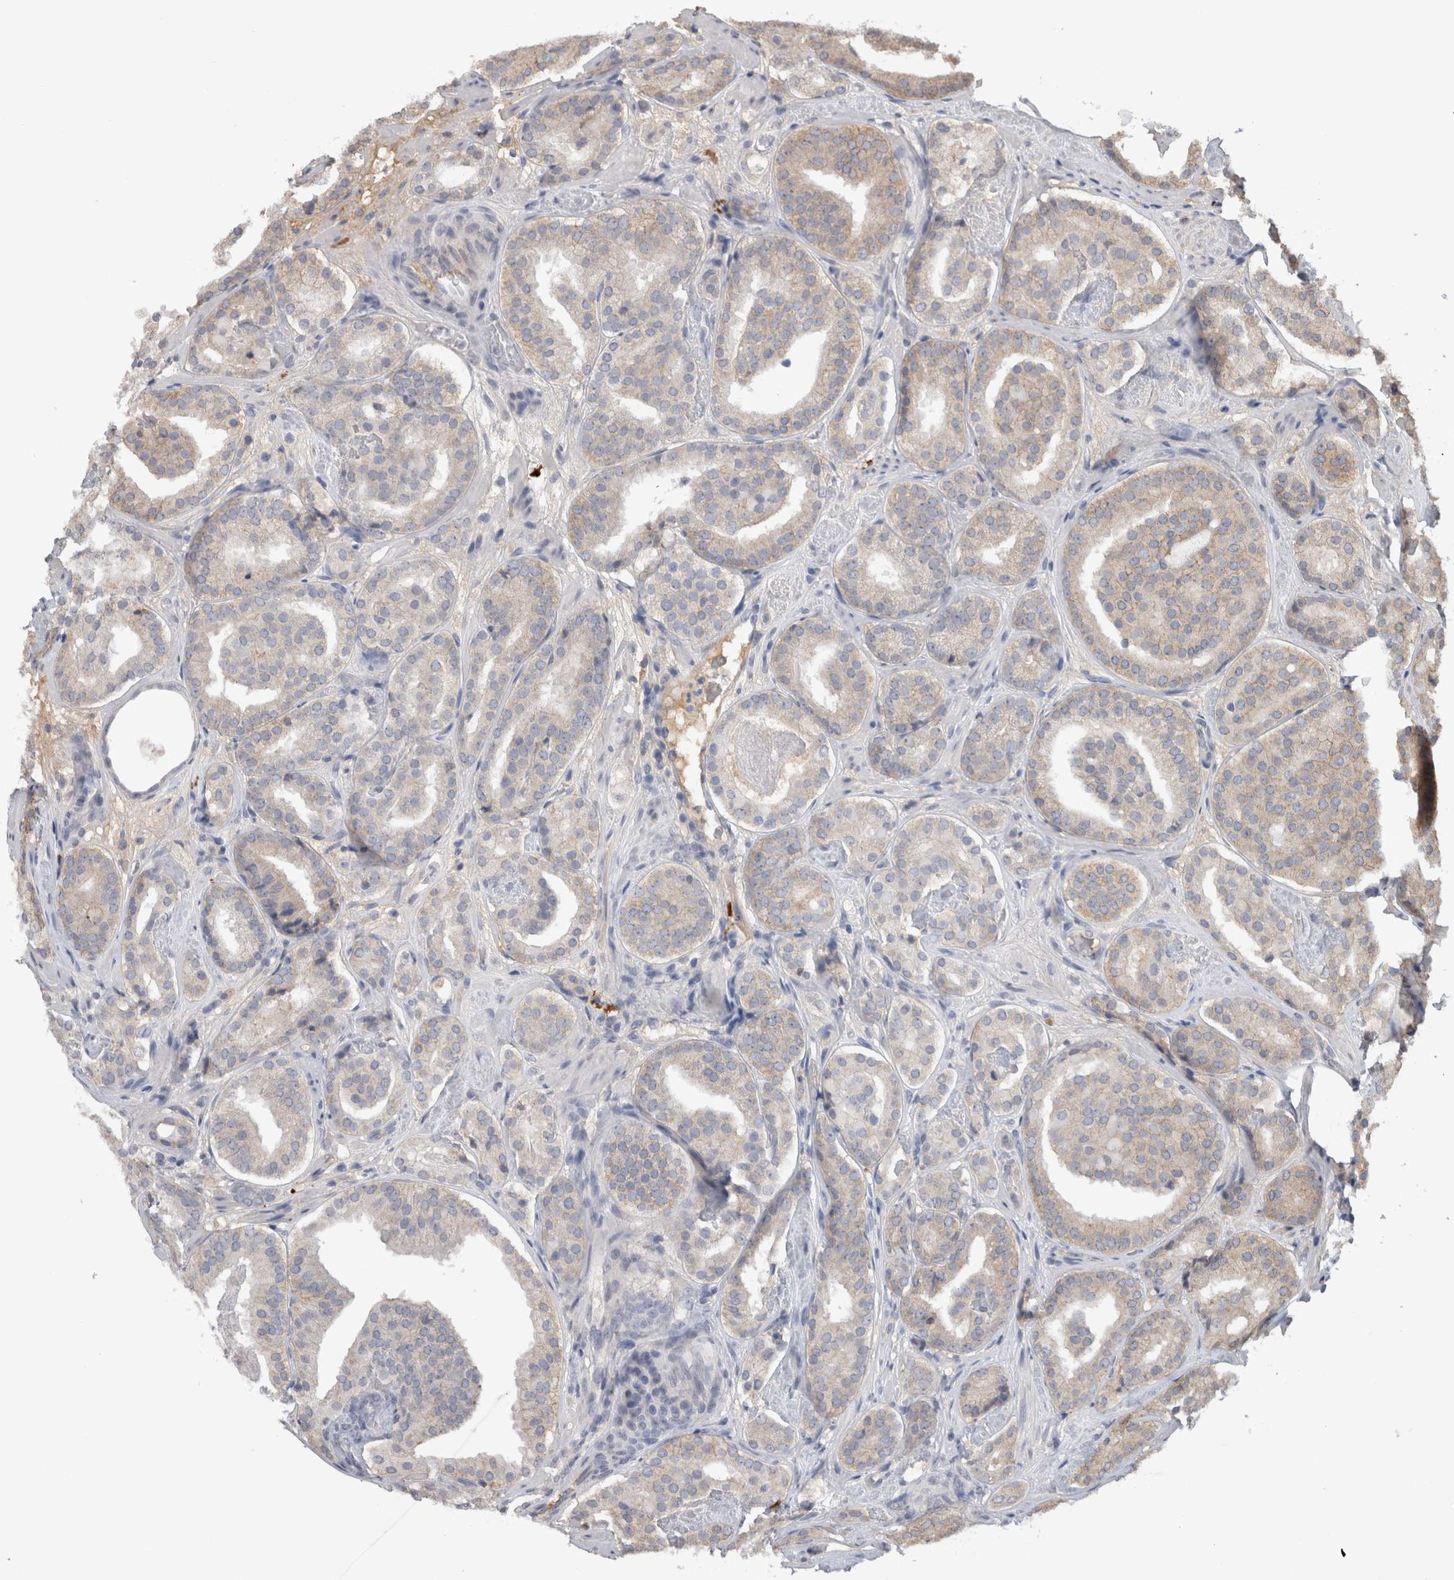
{"staining": {"intensity": "weak", "quantity": "<25%", "location": "cytoplasmic/membranous"}, "tissue": "prostate cancer", "cell_type": "Tumor cells", "image_type": "cancer", "snomed": [{"axis": "morphology", "description": "Adenocarcinoma, Low grade"}, {"axis": "topography", "description": "Prostate"}], "caption": "Prostate low-grade adenocarcinoma stained for a protein using immunohistochemistry (IHC) reveals no positivity tumor cells.", "gene": "PPP3CC", "patient": {"sex": "male", "age": 69}}